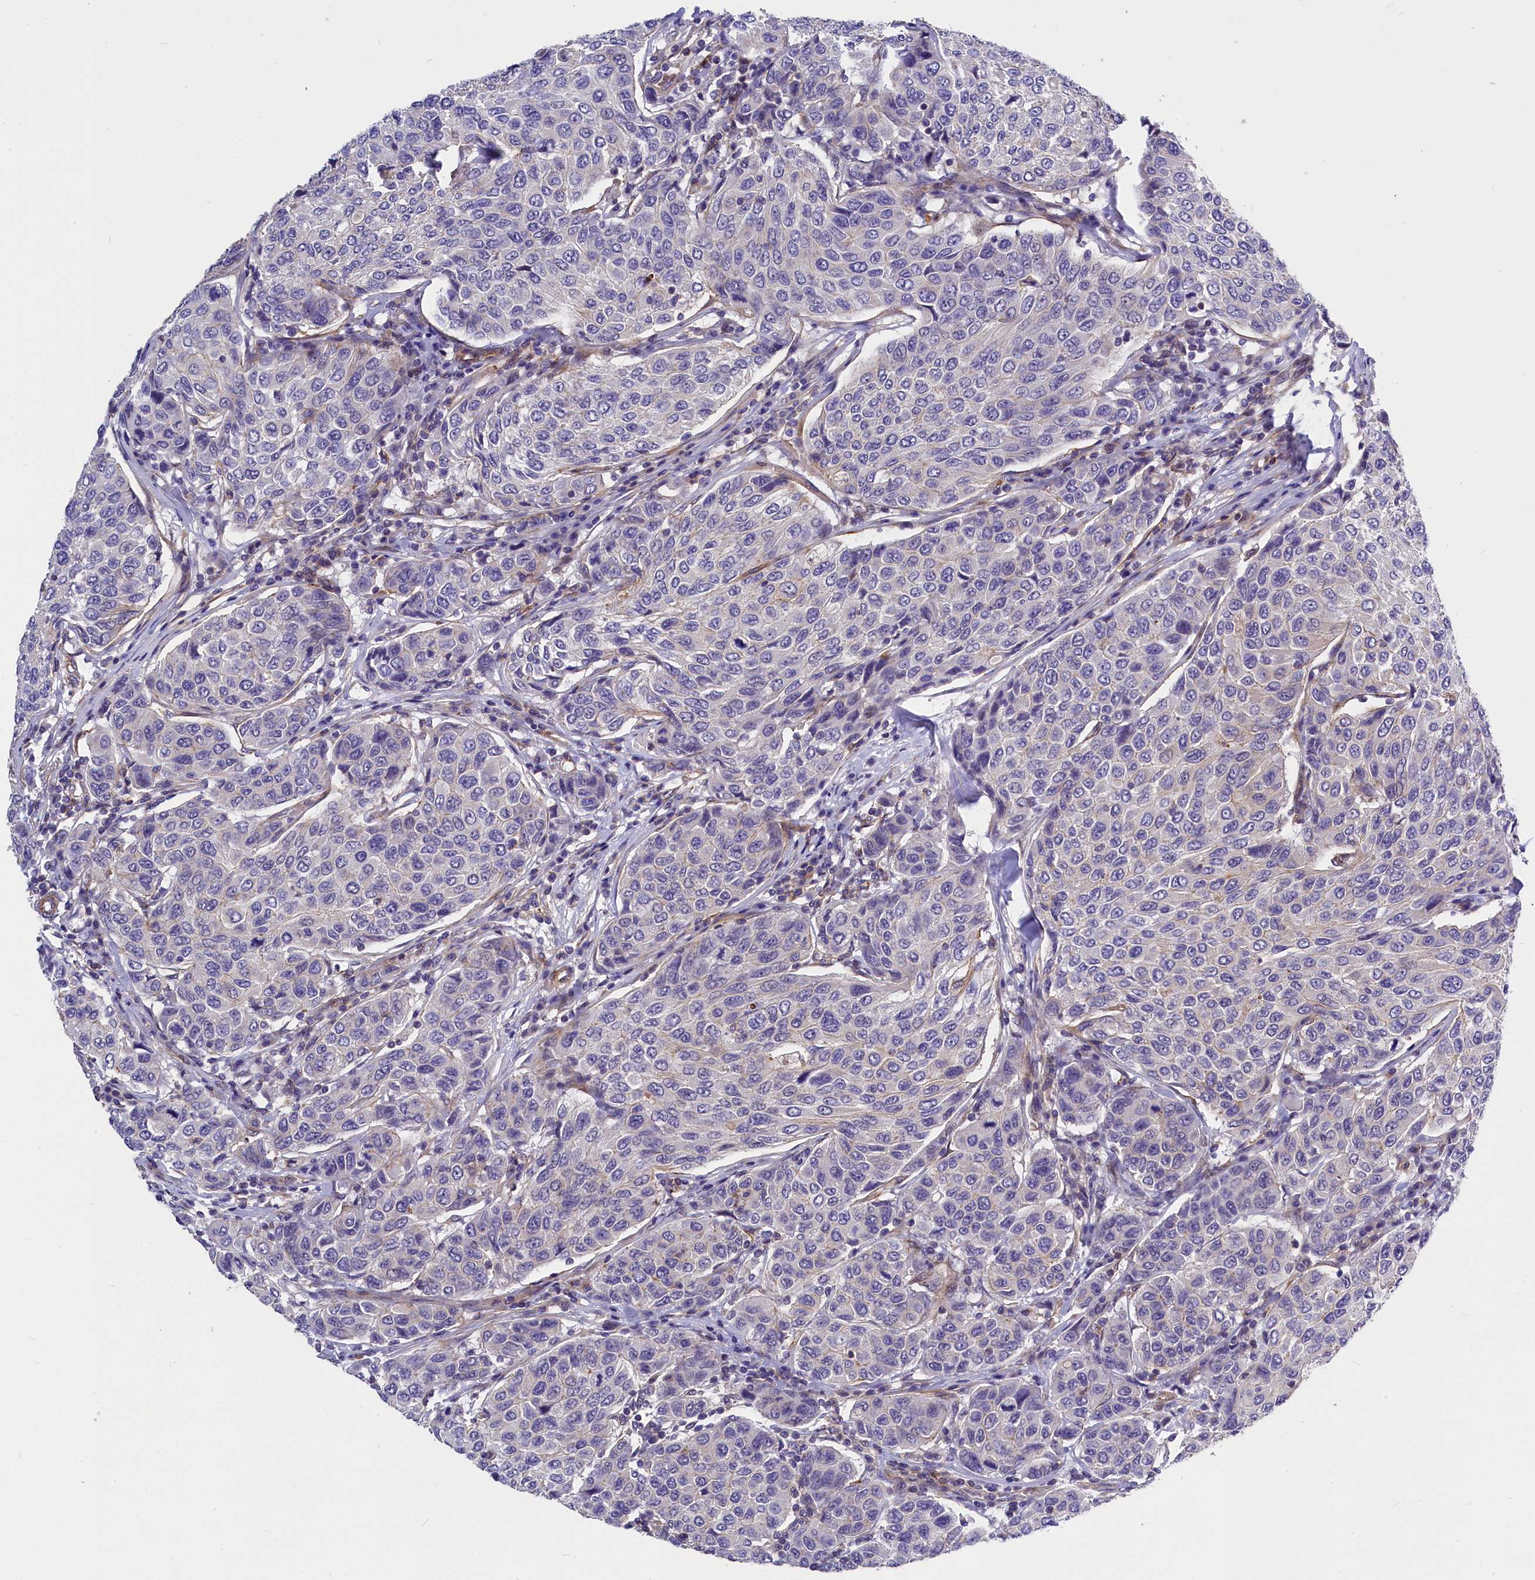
{"staining": {"intensity": "negative", "quantity": "none", "location": "none"}, "tissue": "breast cancer", "cell_type": "Tumor cells", "image_type": "cancer", "snomed": [{"axis": "morphology", "description": "Duct carcinoma"}, {"axis": "topography", "description": "Breast"}], "caption": "High power microscopy image of an immunohistochemistry (IHC) micrograph of infiltrating ductal carcinoma (breast), revealing no significant expression in tumor cells. Brightfield microscopy of IHC stained with DAB (brown) and hematoxylin (blue), captured at high magnification.", "gene": "MED20", "patient": {"sex": "female", "age": 55}}